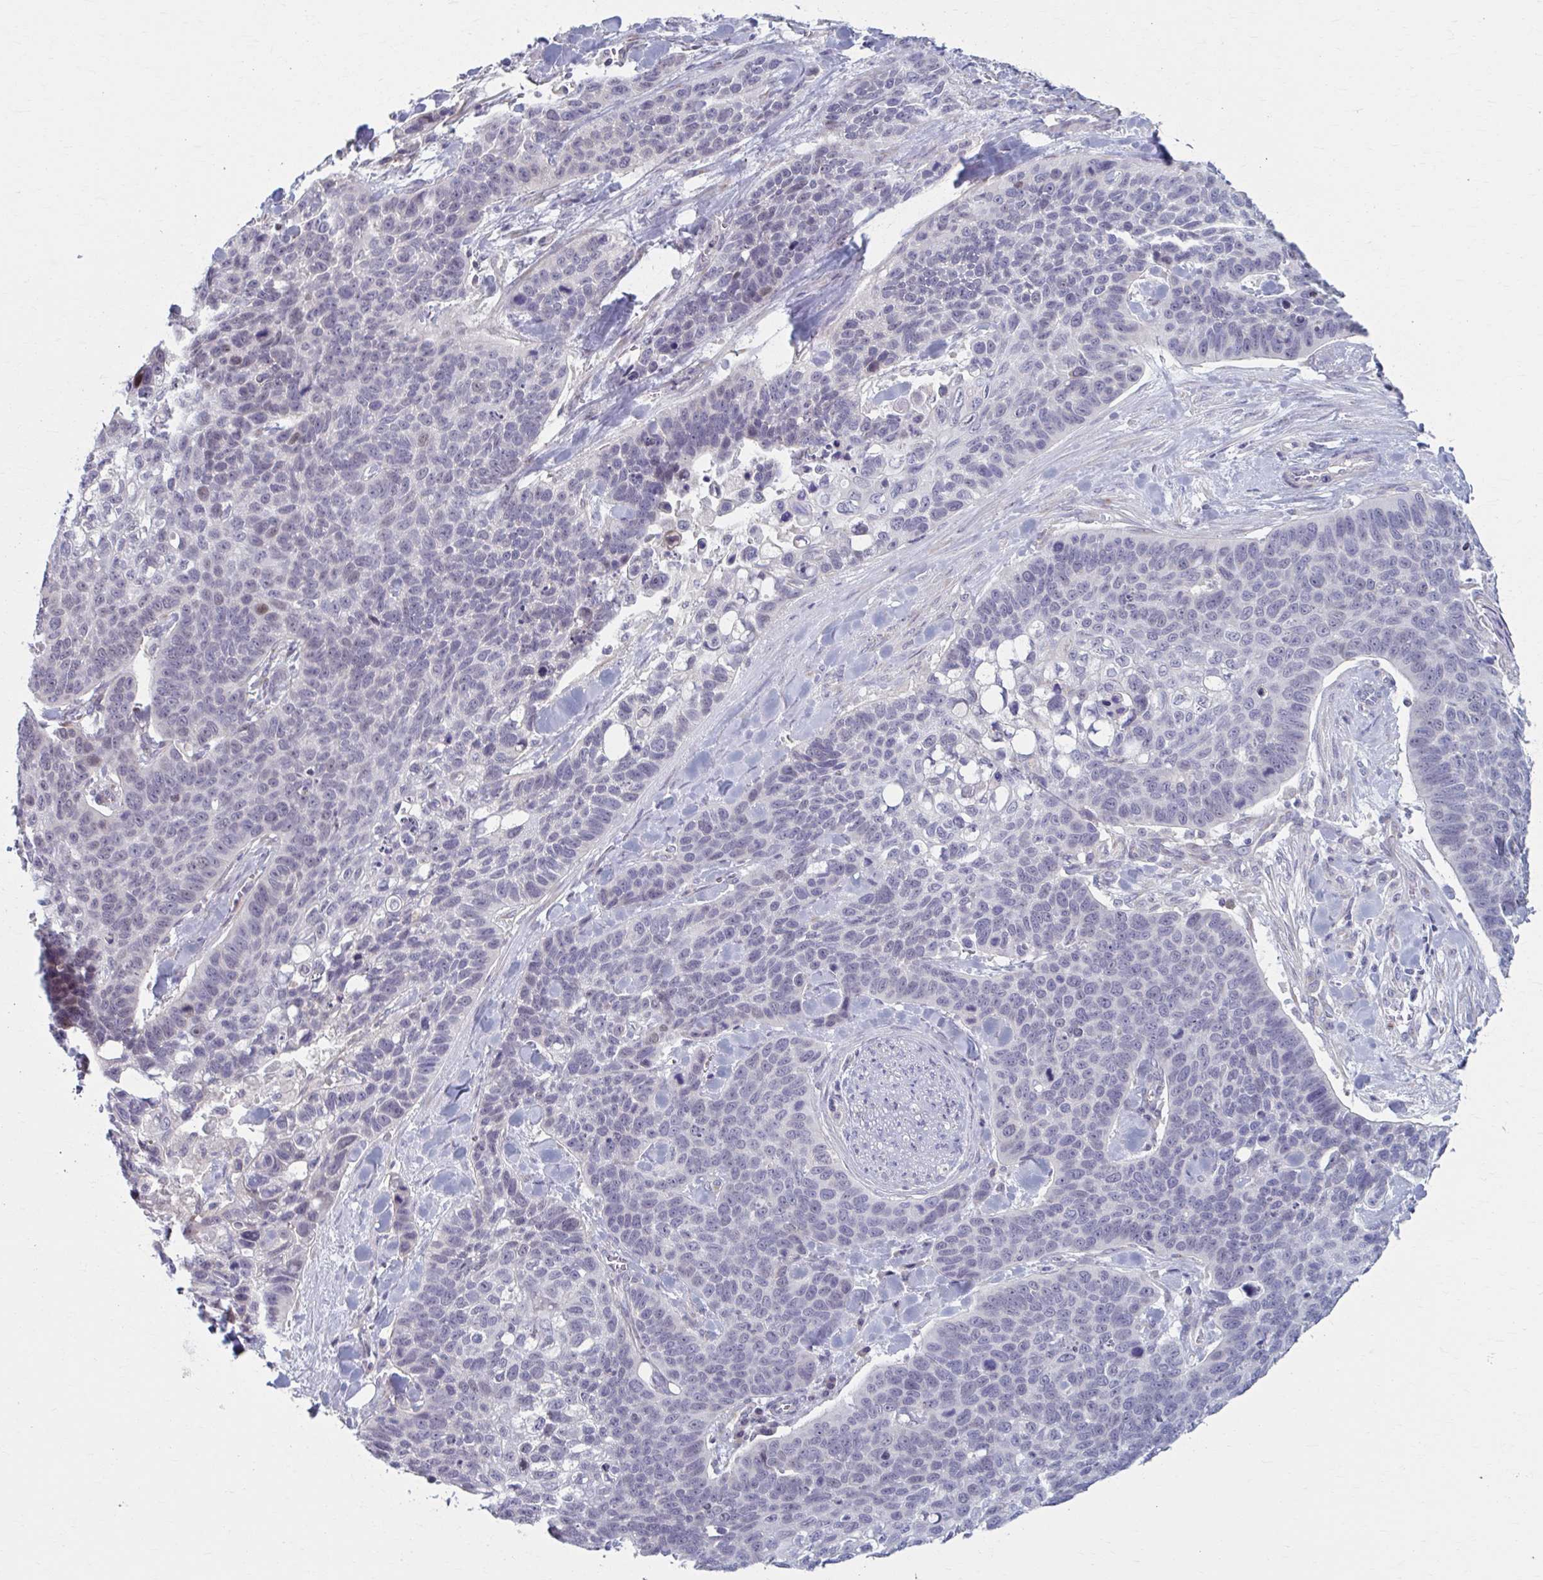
{"staining": {"intensity": "weak", "quantity": "<25%", "location": "nuclear"}, "tissue": "lung cancer", "cell_type": "Tumor cells", "image_type": "cancer", "snomed": [{"axis": "morphology", "description": "Squamous cell carcinoma, NOS"}, {"axis": "topography", "description": "Lung"}], "caption": "IHC photomicrograph of neoplastic tissue: squamous cell carcinoma (lung) stained with DAB exhibits no significant protein expression in tumor cells.", "gene": "CHST3", "patient": {"sex": "male", "age": 62}}